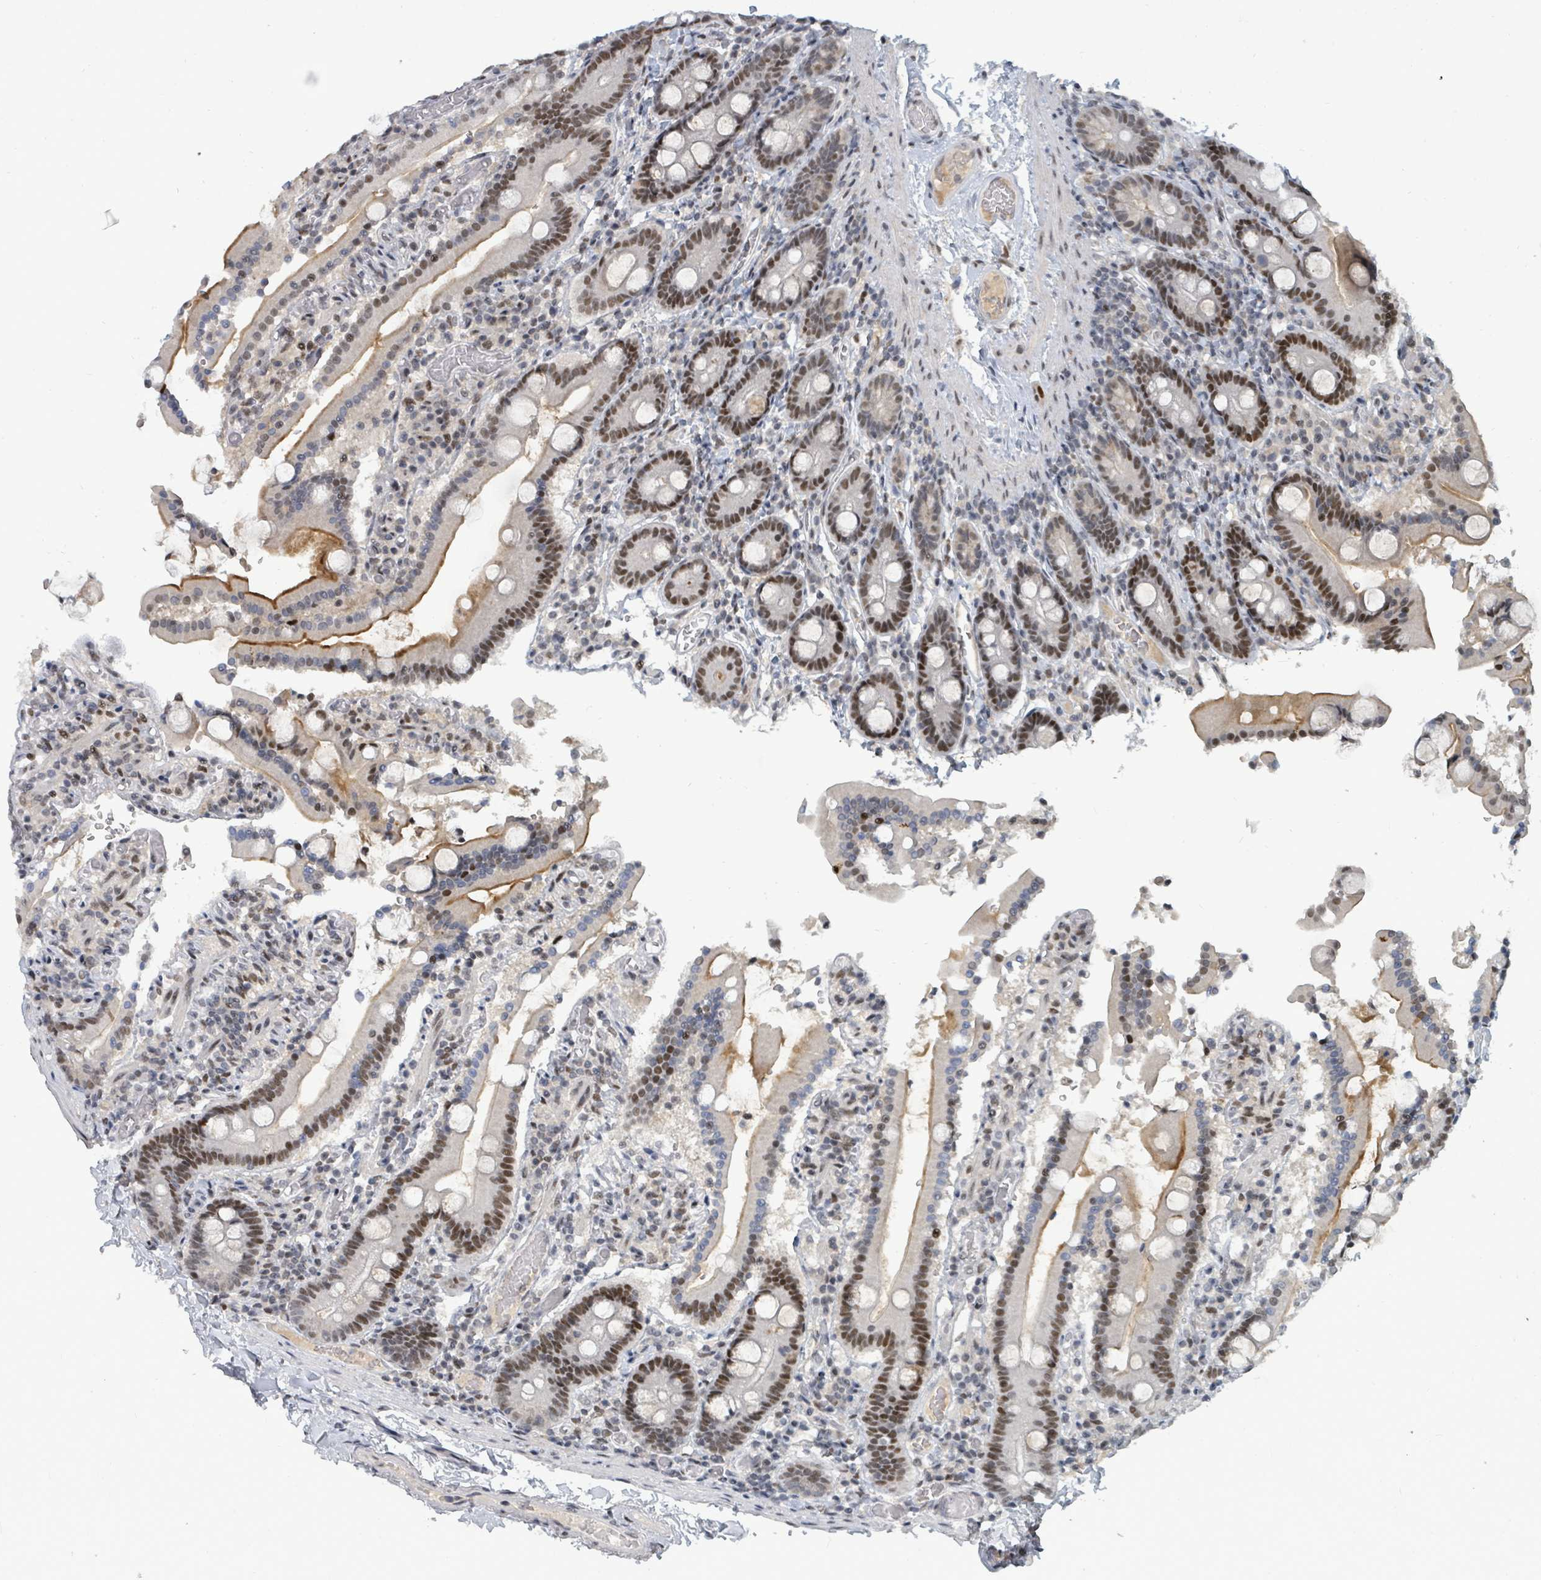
{"staining": {"intensity": "moderate", "quantity": ">75%", "location": "cytoplasmic/membranous,nuclear"}, "tissue": "duodenum", "cell_type": "Glandular cells", "image_type": "normal", "snomed": [{"axis": "morphology", "description": "Normal tissue, NOS"}, {"axis": "topography", "description": "Duodenum"}], "caption": "Benign duodenum was stained to show a protein in brown. There is medium levels of moderate cytoplasmic/membranous,nuclear expression in approximately >75% of glandular cells. (DAB (3,3'-diaminobenzidine) IHC, brown staining for protein, blue staining for nuclei).", "gene": "UCK1", "patient": {"sex": "male", "age": 55}}